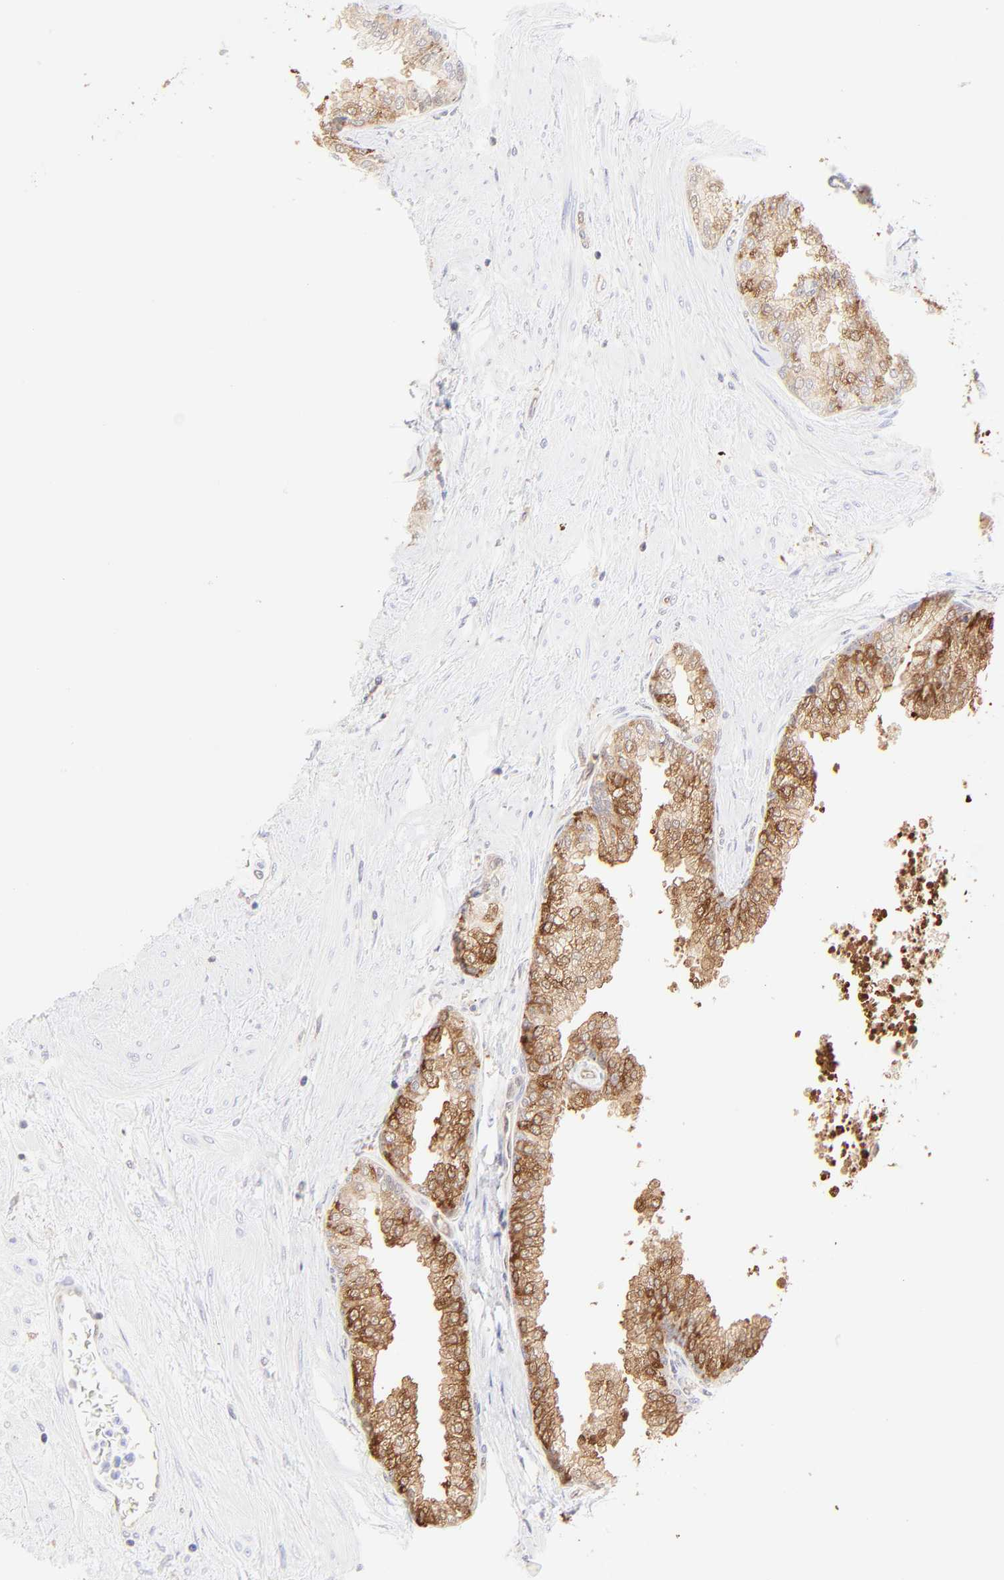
{"staining": {"intensity": "moderate", "quantity": ">75%", "location": "cytoplasmic/membranous"}, "tissue": "prostate", "cell_type": "Glandular cells", "image_type": "normal", "snomed": [{"axis": "morphology", "description": "Normal tissue, NOS"}, {"axis": "topography", "description": "Prostate"}], "caption": "This photomicrograph exhibits IHC staining of unremarkable human prostate, with medium moderate cytoplasmic/membranous expression in about >75% of glandular cells.", "gene": "HYAL1", "patient": {"sex": "male", "age": 60}}